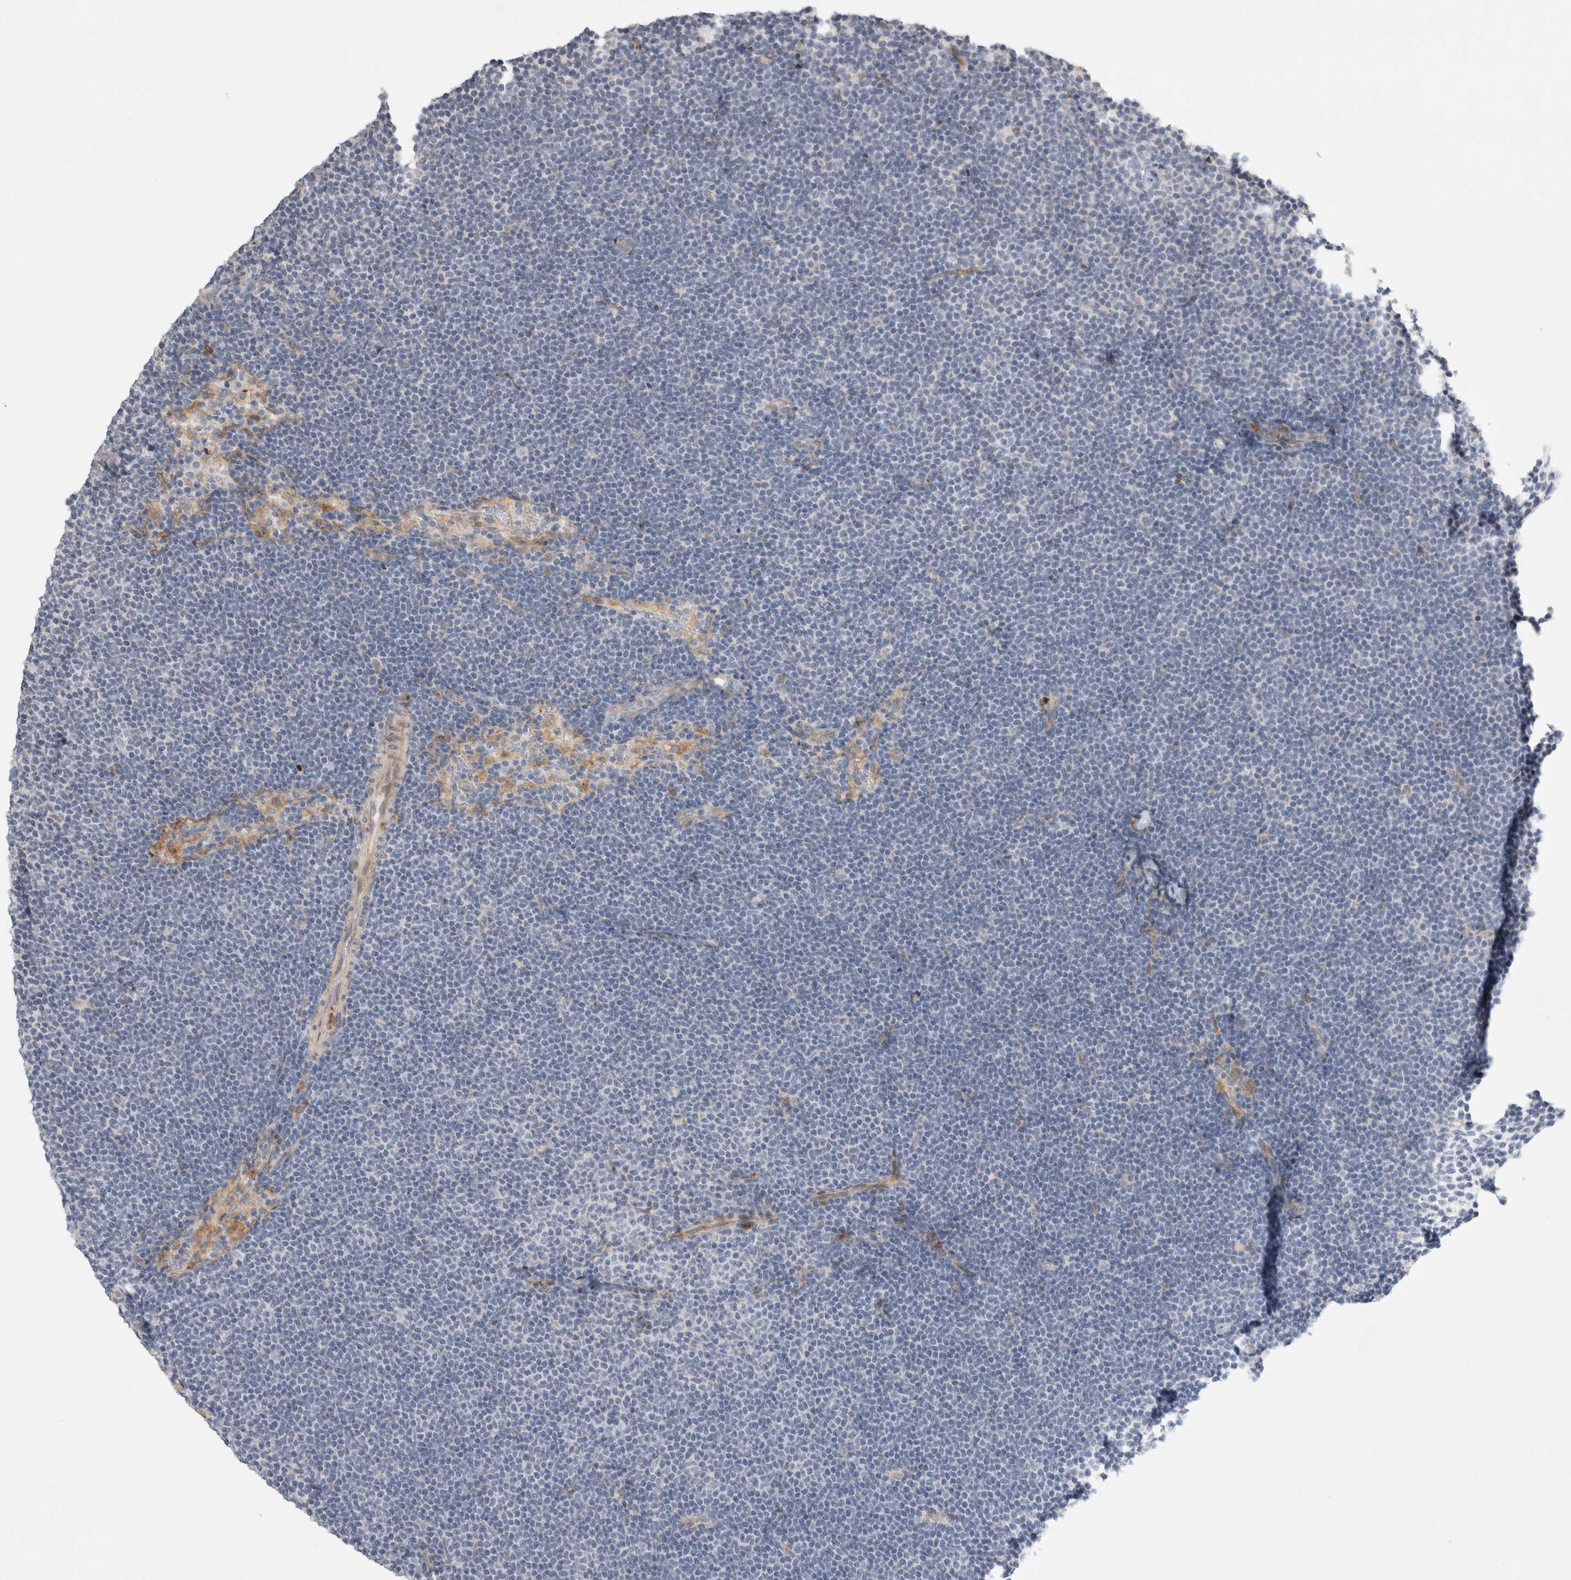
{"staining": {"intensity": "negative", "quantity": "none", "location": "none"}, "tissue": "lymphoma", "cell_type": "Tumor cells", "image_type": "cancer", "snomed": [{"axis": "morphology", "description": "Malignant lymphoma, non-Hodgkin's type, Low grade"}, {"axis": "topography", "description": "Lymph node"}], "caption": "A high-resolution image shows immunohistochemistry (IHC) staining of low-grade malignant lymphoma, non-Hodgkin's type, which reveals no significant positivity in tumor cells.", "gene": "TRMT9B", "patient": {"sex": "female", "age": 53}}